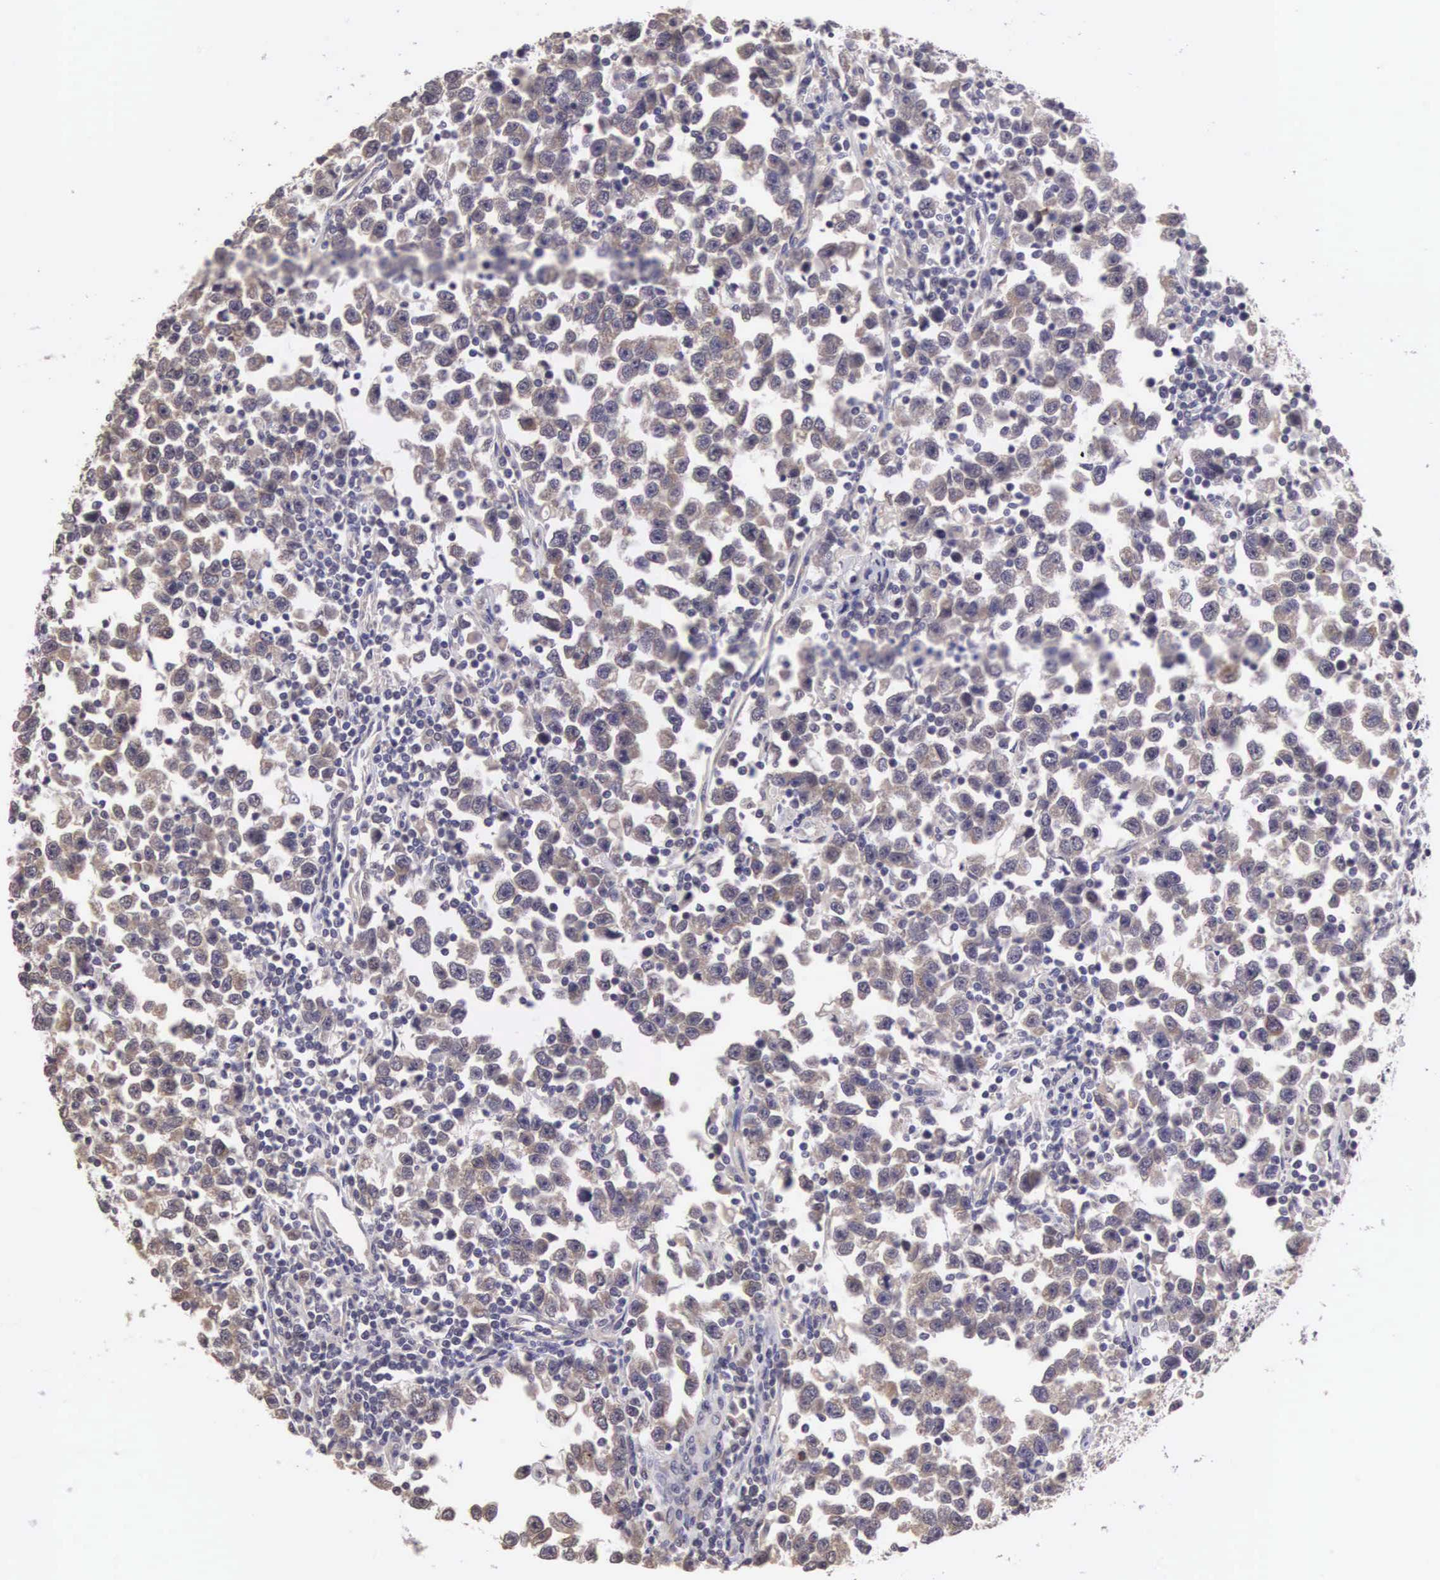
{"staining": {"intensity": "weak", "quantity": ">75%", "location": "cytoplasmic/membranous"}, "tissue": "testis cancer", "cell_type": "Tumor cells", "image_type": "cancer", "snomed": [{"axis": "morphology", "description": "Seminoma, NOS"}, {"axis": "topography", "description": "Testis"}], "caption": "Testis seminoma stained with DAB (3,3'-diaminobenzidine) immunohistochemistry (IHC) exhibits low levels of weak cytoplasmic/membranous expression in approximately >75% of tumor cells.", "gene": "CDC45", "patient": {"sex": "male", "age": 43}}